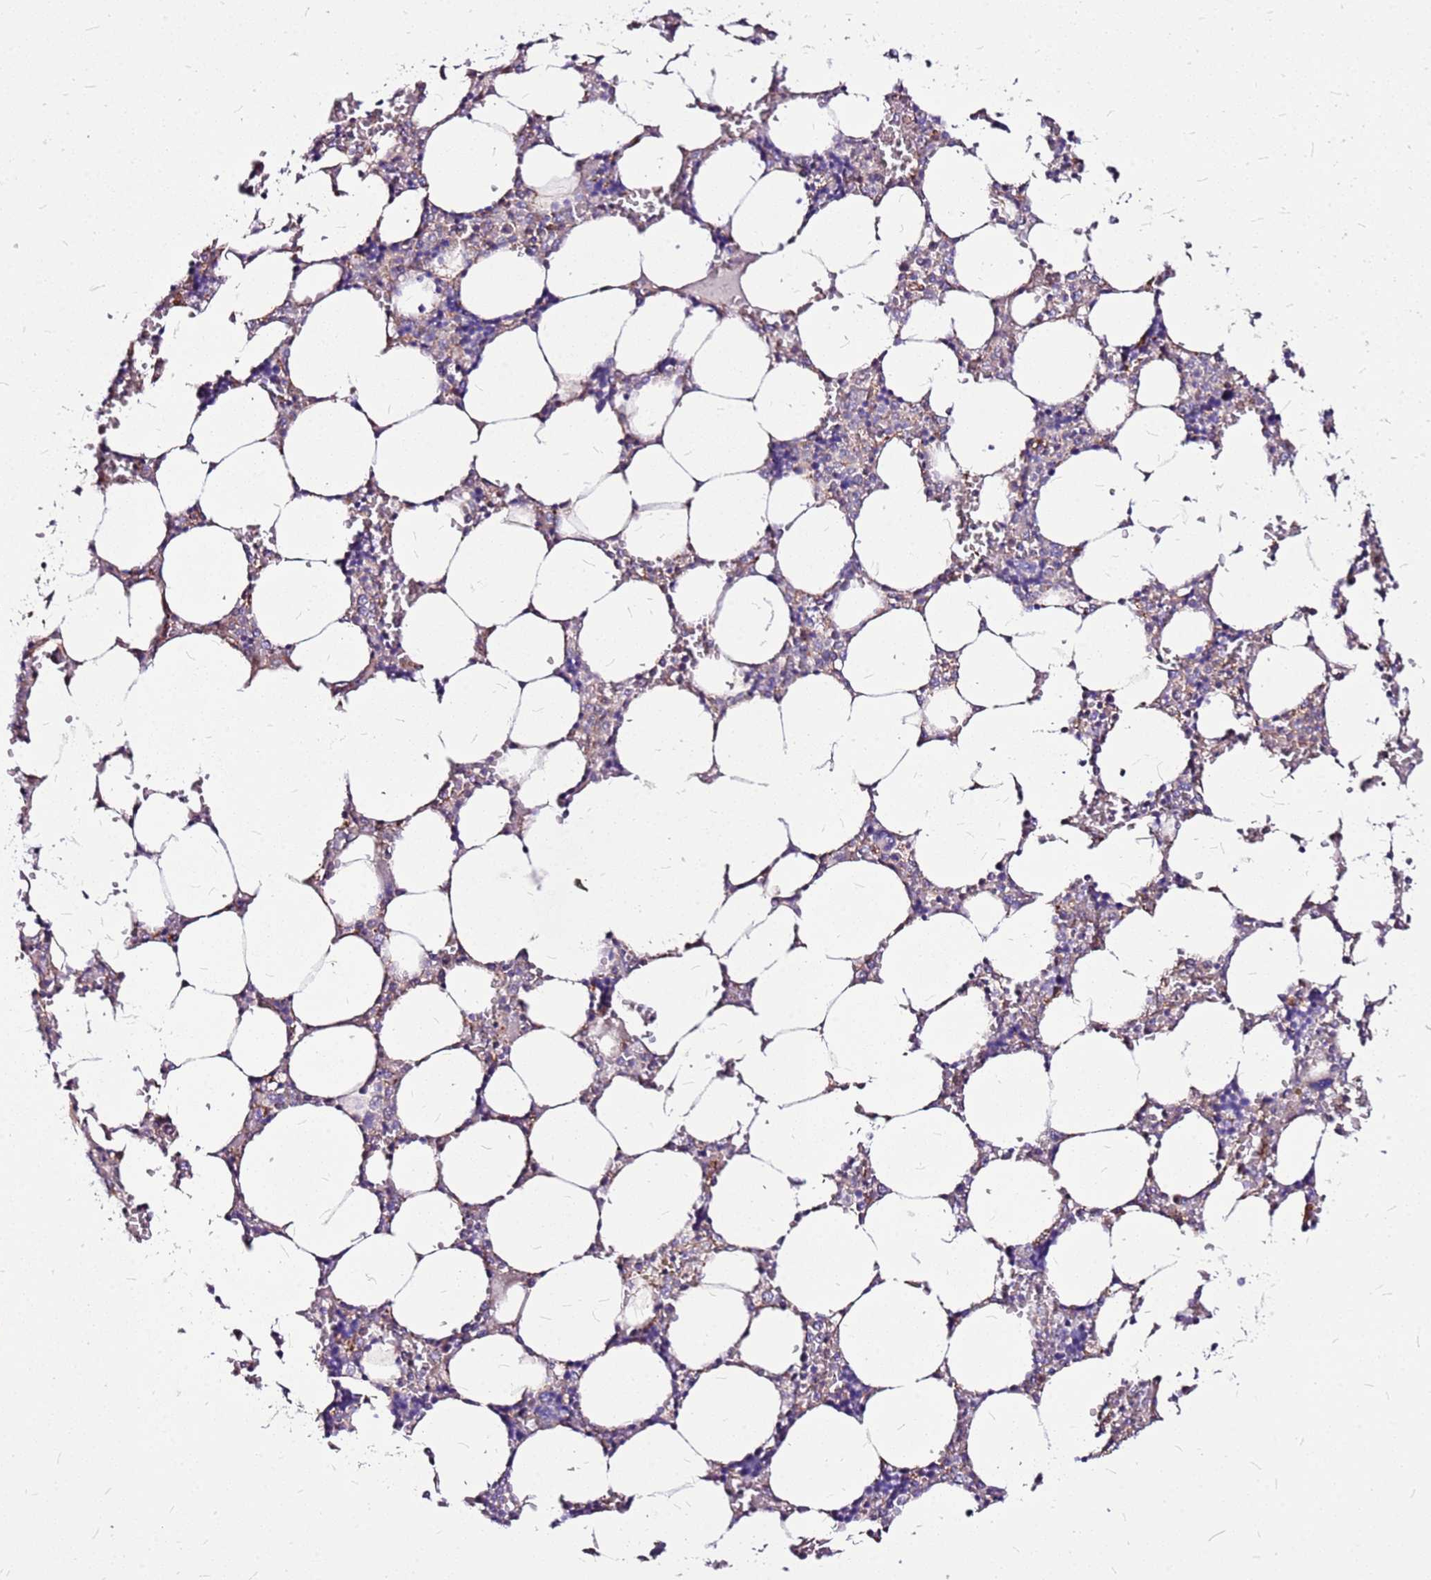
{"staining": {"intensity": "moderate", "quantity": "<25%", "location": "cytoplasmic/membranous"}, "tissue": "bone marrow", "cell_type": "Hematopoietic cells", "image_type": "normal", "snomed": [{"axis": "morphology", "description": "Normal tissue, NOS"}, {"axis": "topography", "description": "Bone marrow"}], "caption": "High-power microscopy captured an IHC image of benign bone marrow, revealing moderate cytoplasmic/membranous staining in approximately <25% of hematopoietic cells.", "gene": "TOPAZ1", "patient": {"sex": "male", "age": 64}}